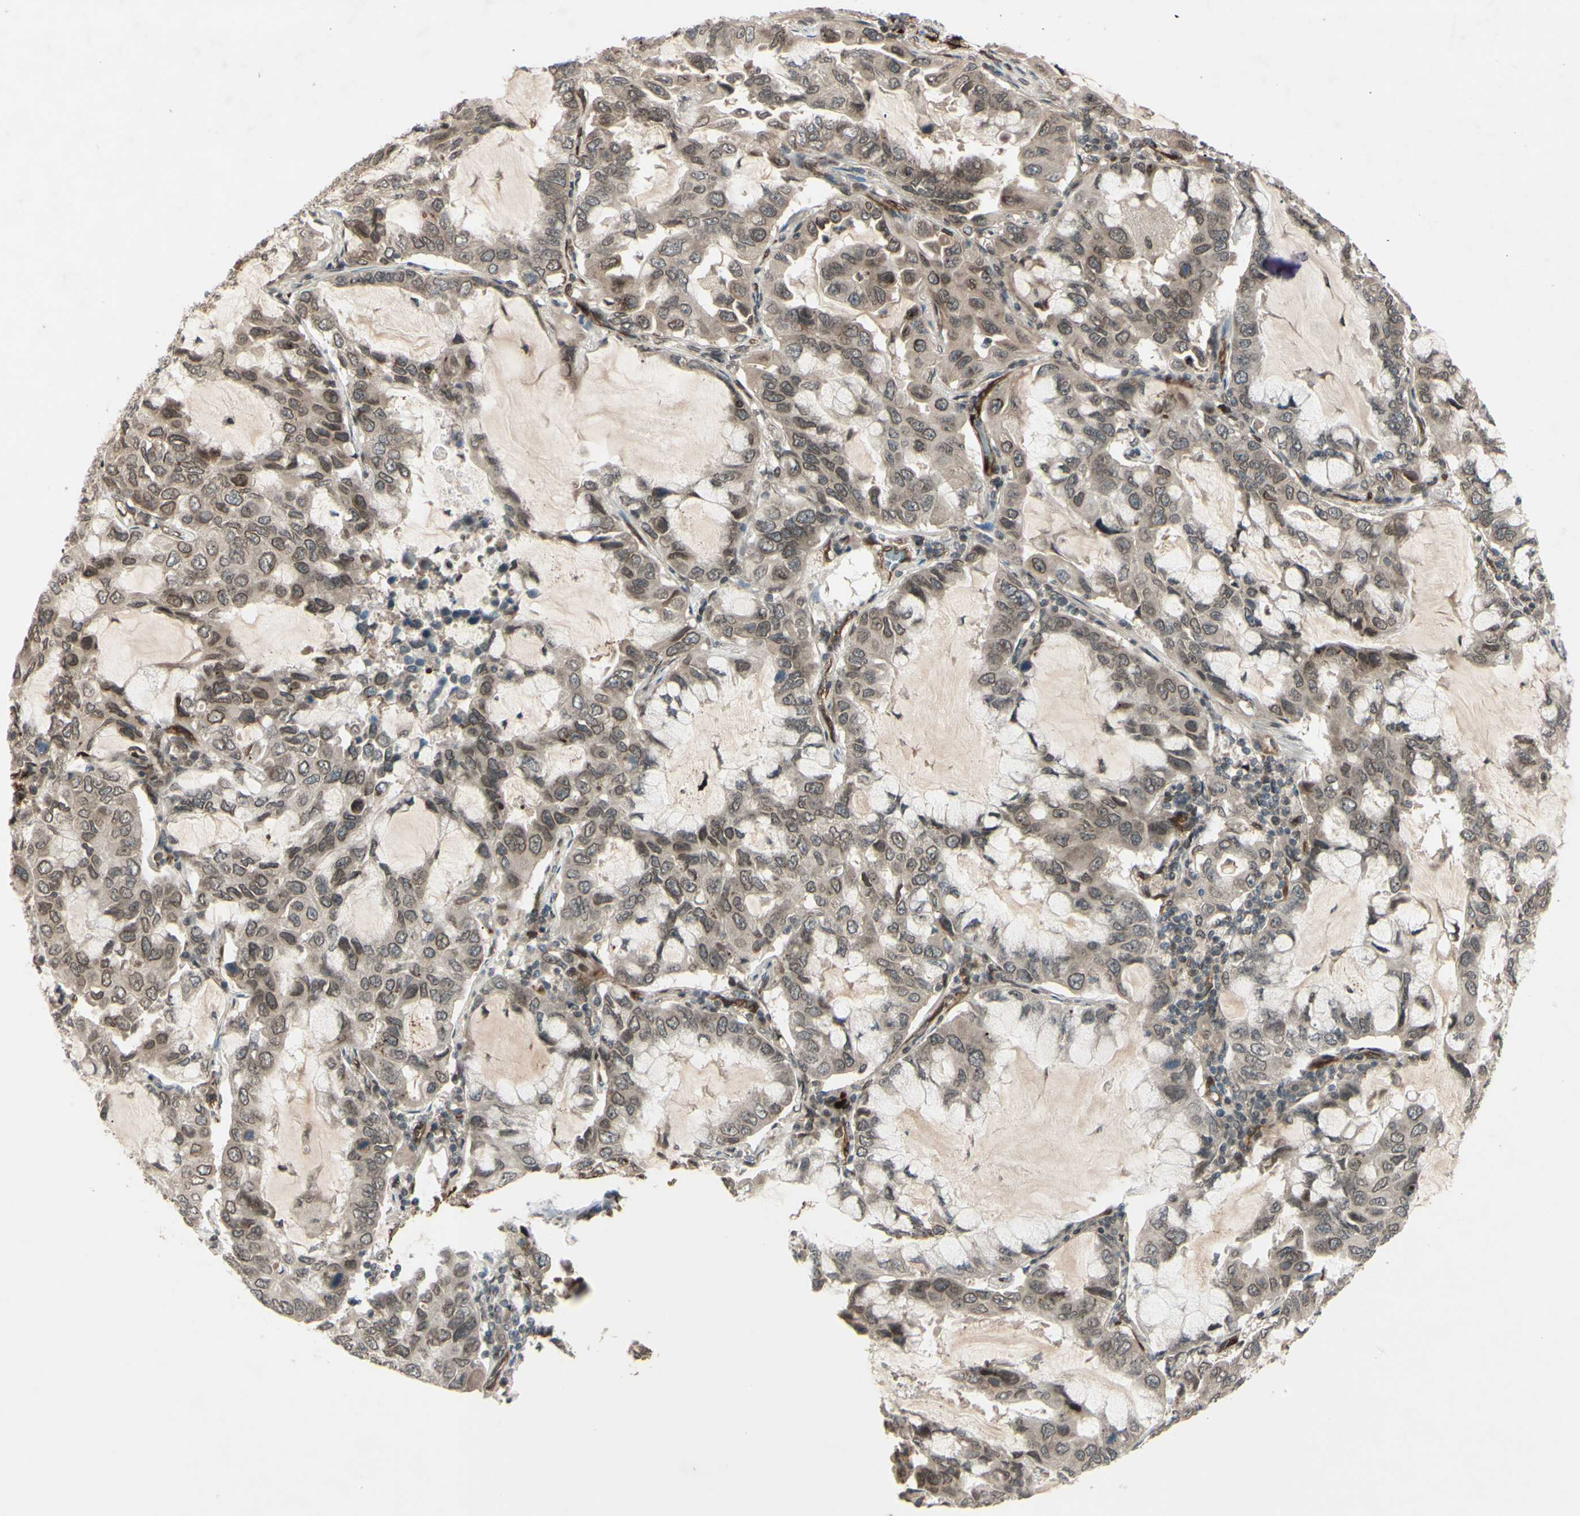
{"staining": {"intensity": "weak", "quantity": ">75%", "location": "cytoplasmic/membranous,nuclear"}, "tissue": "lung cancer", "cell_type": "Tumor cells", "image_type": "cancer", "snomed": [{"axis": "morphology", "description": "Adenocarcinoma, NOS"}, {"axis": "topography", "description": "Lung"}], "caption": "This is a micrograph of IHC staining of lung adenocarcinoma, which shows weak positivity in the cytoplasmic/membranous and nuclear of tumor cells.", "gene": "MLF2", "patient": {"sex": "male", "age": 64}}